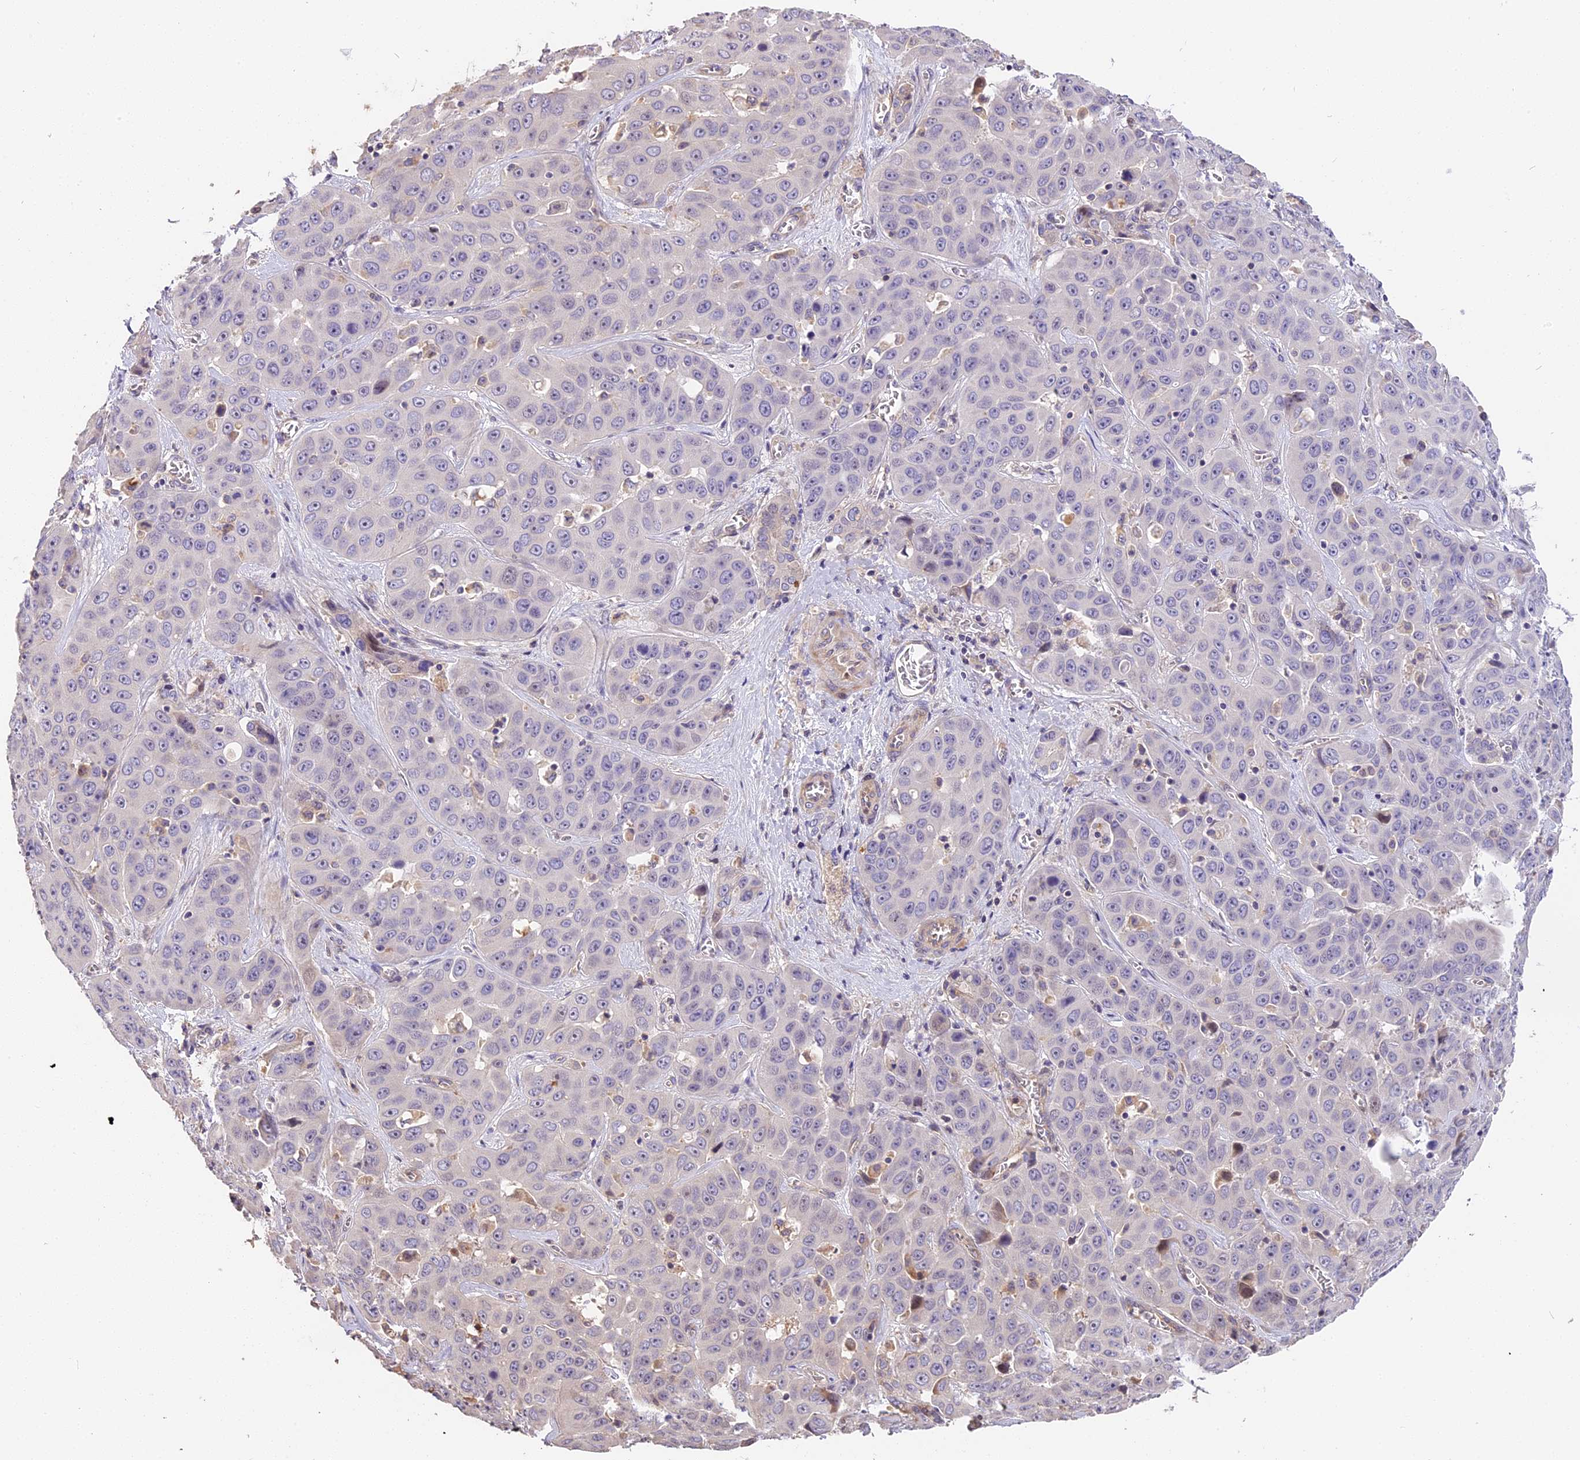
{"staining": {"intensity": "negative", "quantity": "none", "location": "none"}, "tissue": "liver cancer", "cell_type": "Tumor cells", "image_type": "cancer", "snomed": [{"axis": "morphology", "description": "Cholangiocarcinoma"}, {"axis": "topography", "description": "Liver"}], "caption": "Liver cancer (cholangiocarcinoma) was stained to show a protein in brown. There is no significant positivity in tumor cells. (Brightfield microscopy of DAB immunohistochemistry at high magnification).", "gene": "ARHGAP17", "patient": {"sex": "female", "age": 52}}